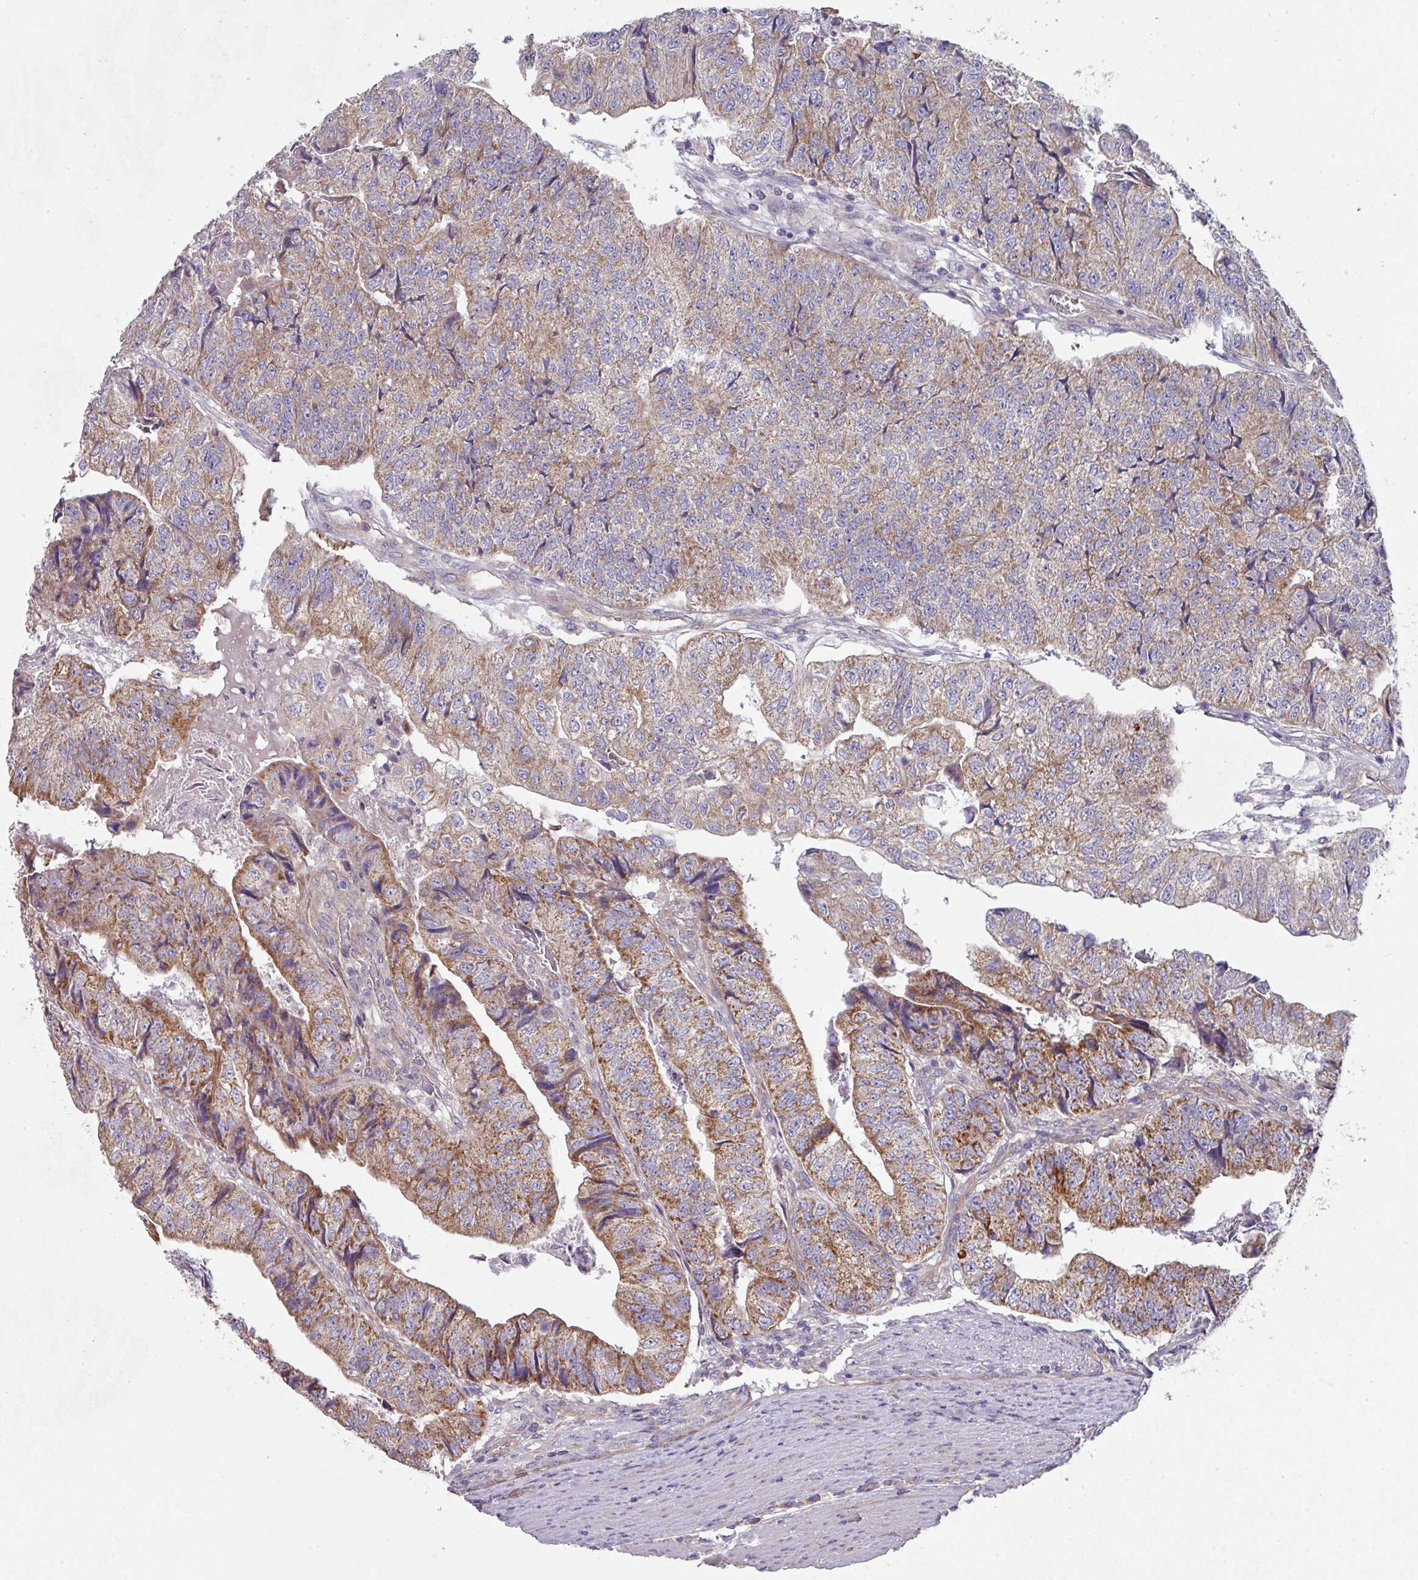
{"staining": {"intensity": "moderate", "quantity": "25%-75%", "location": "cytoplasmic/membranous"}, "tissue": "colorectal cancer", "cell_type": "Tumor cells", "image_type": "cancer", "snomed": [{"axis": "morphology", "description": "Adenocarcinoma, NOS"}, {"axis": "topography", "description": "Colon"}], "caption": "Colorectal cancer was stained to show a protein in brown. There is medium levels of moderate cytoplasmic/membranous expression in about 25%-75% of tumor cells. (DAB = brown stain, brightfield microscopy at high magnification).", "gene": "DCAF12L2", "patient": {"sex": "female", "age": 67}}